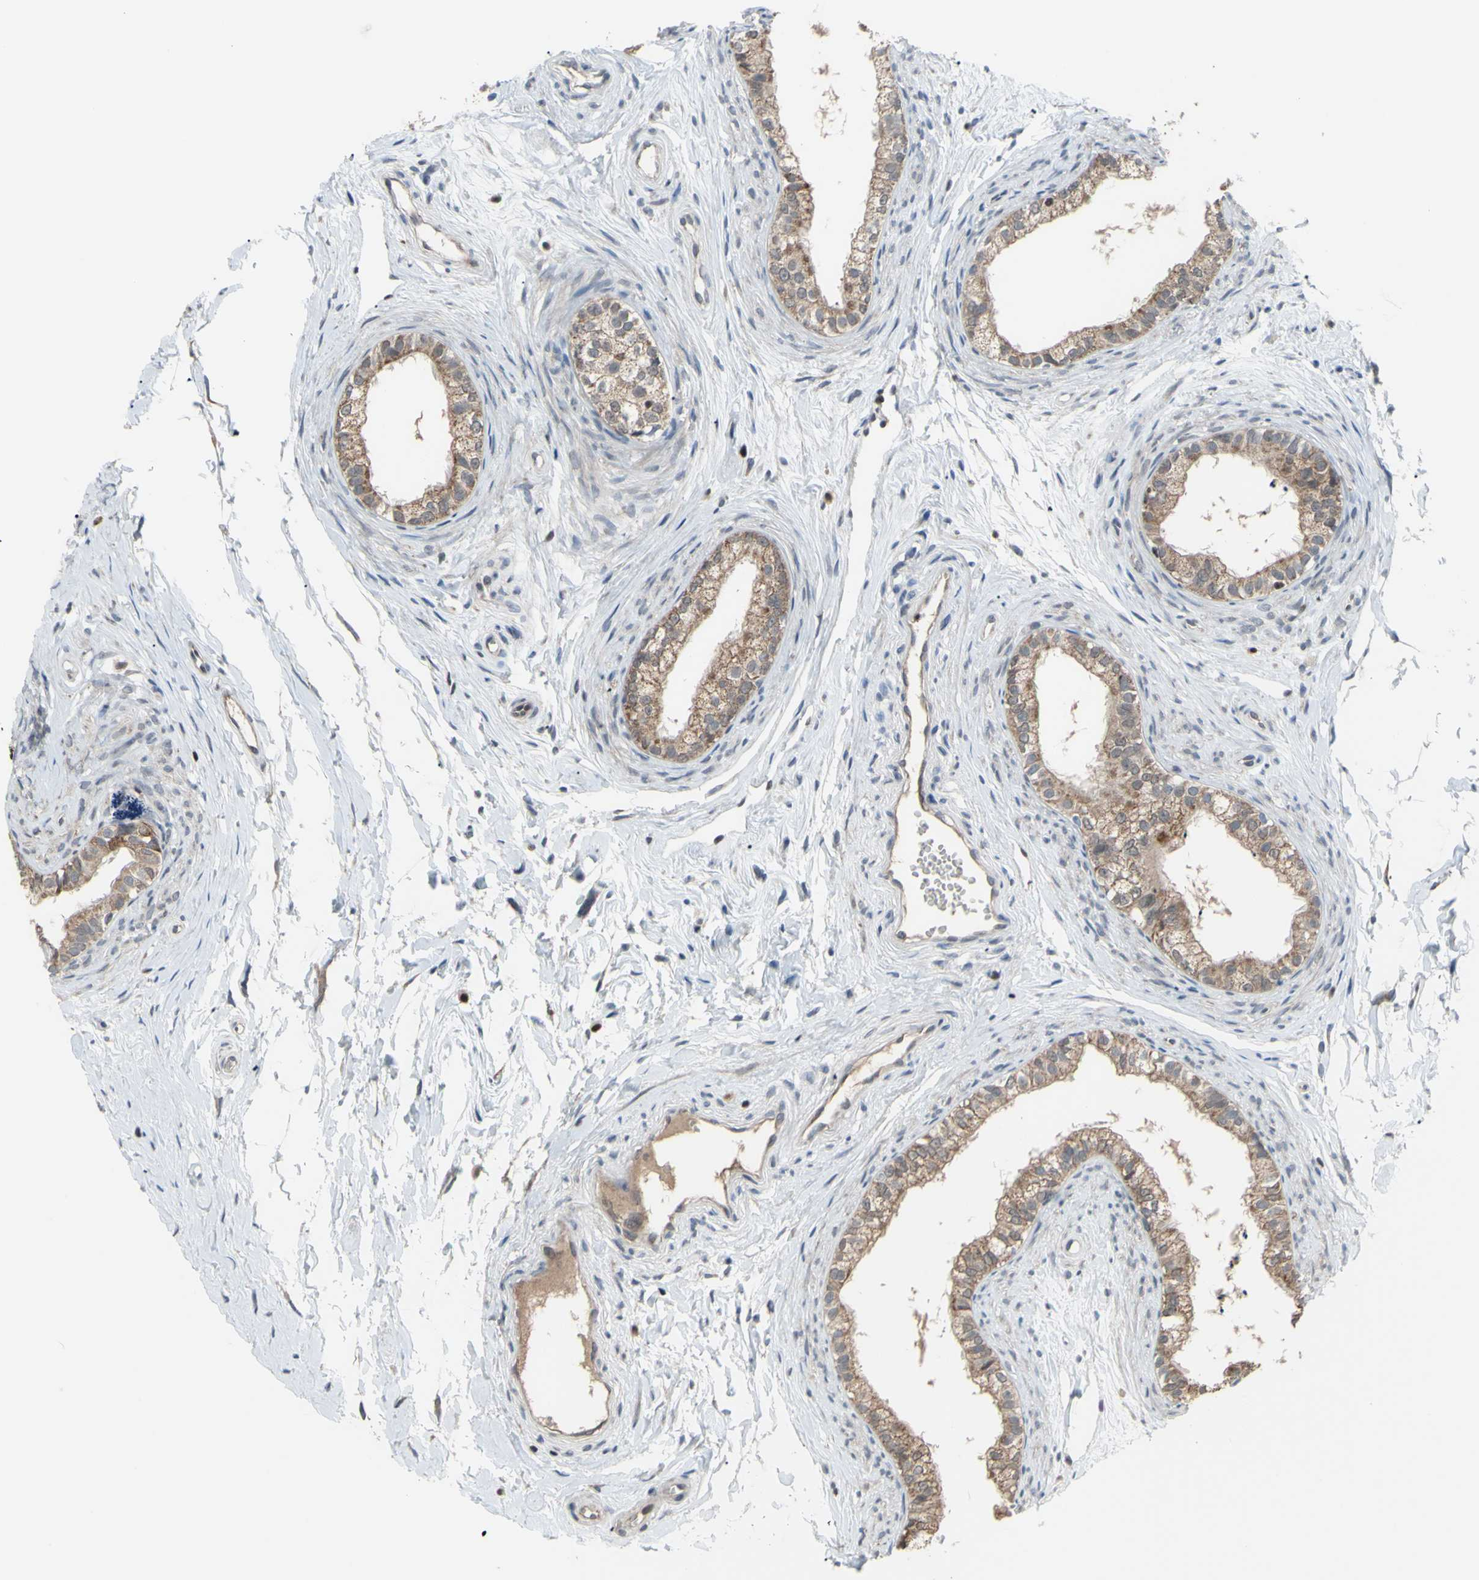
{"staining": {"intensity": "moderate", "quantity": ">75%", "location": "cytoplasmic/membranous"}, "tissue": "epididymis", "cell_type": "Glandular cells", "image_type": "normal", "snomed": [{"axis": "morphology", "description": "Normal tissue, NOS"}, {"axis": "topography", "description": "Epididymis"}], "caption": "Immunohistochemistry (IHC) micrograph of unremarkable epididymis: epididymis stained using immunohistochemistry (IHC) displays medium levels of moderate protein expression localized specifically in the cytoplasmic/membranous of glandular cells, appearing as a cytoplasmic/membranous brown color.", "gene": "SP4", "patient": {"sex": "male", "age": 56}}